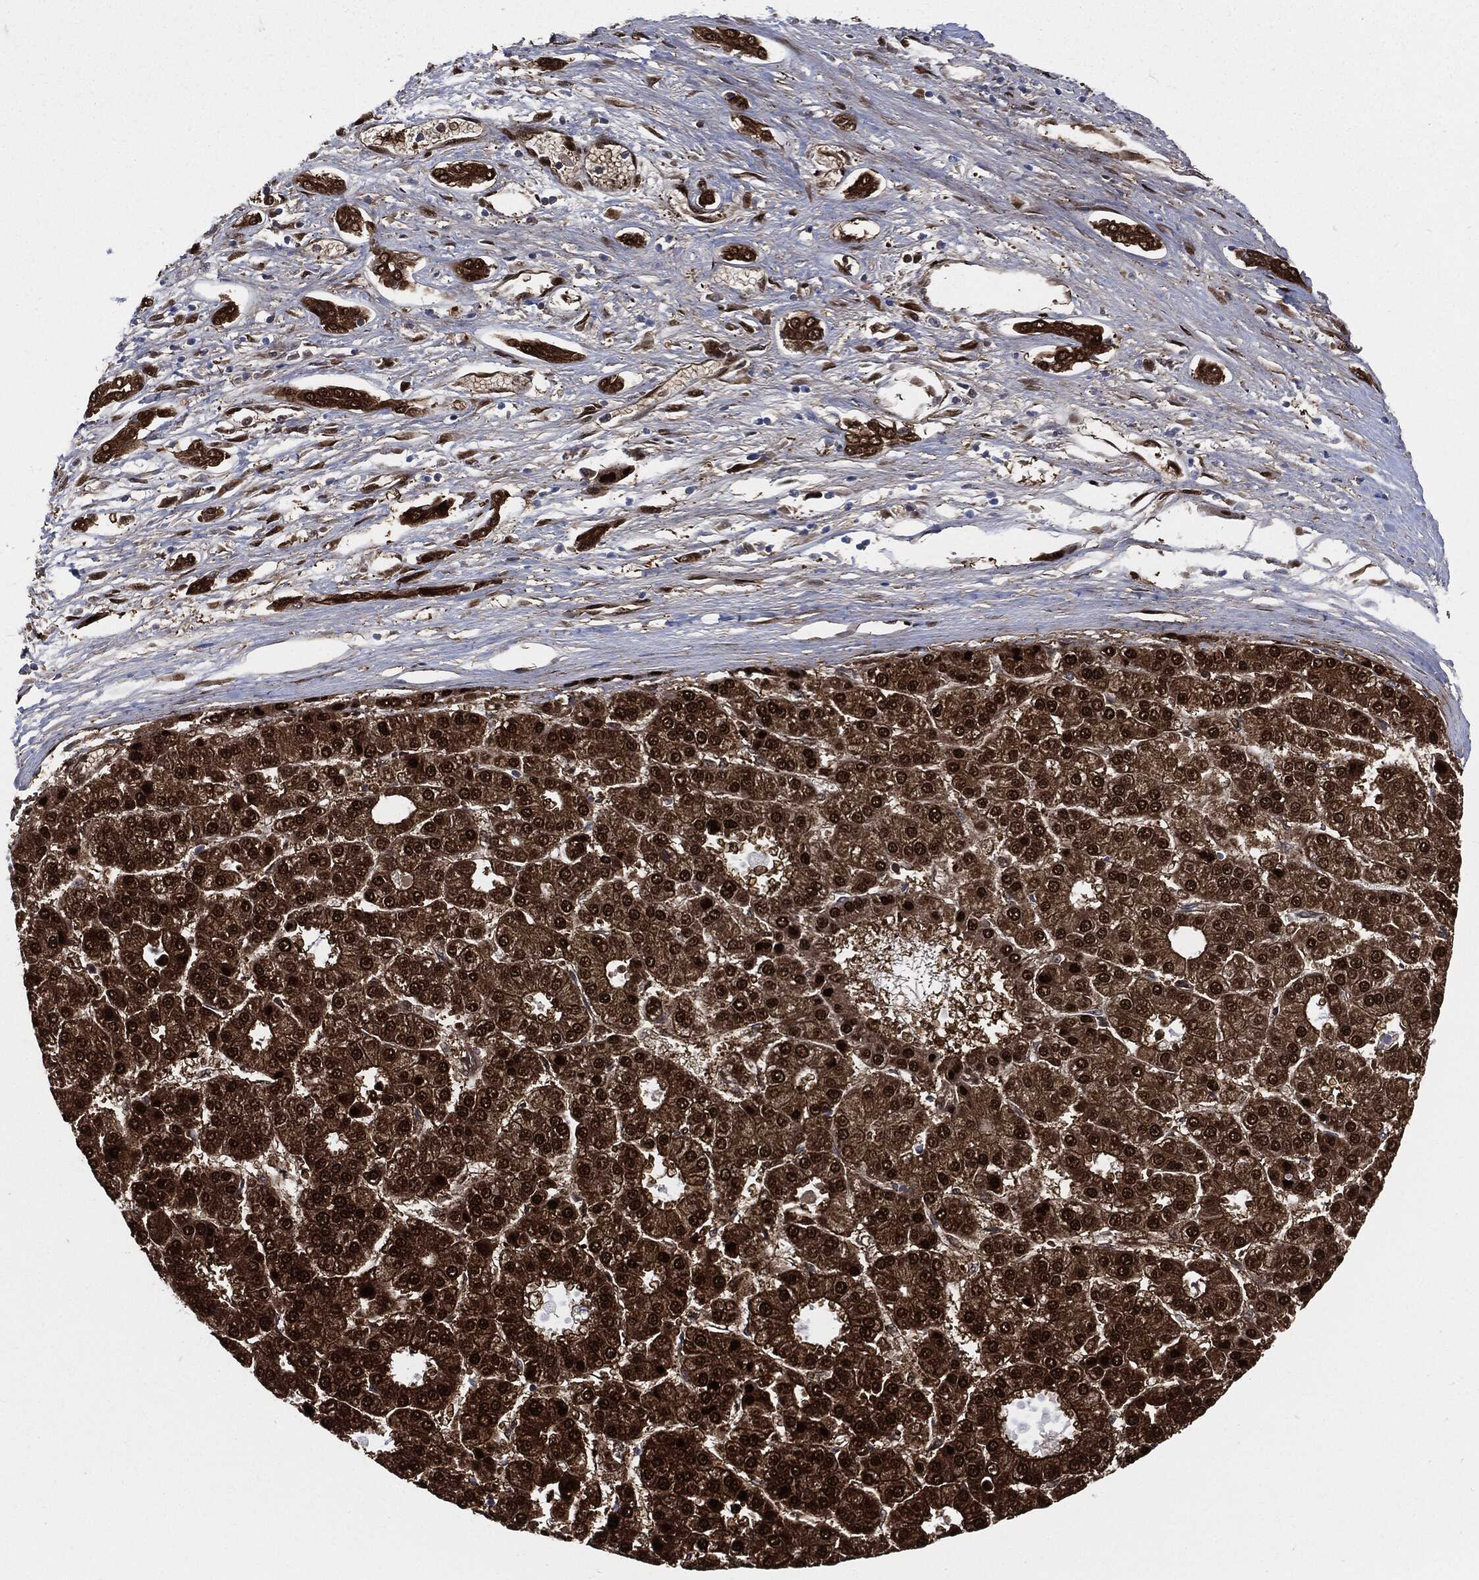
{"staining": {"intensity": "strong", "quantity": "25%-75%", "location": "cytoplasmic/membranous,nuclear"}, "tissue": "liver cancer", "cell_type": "Tumor cells", "image_type": "cancer", "snomed": [{"axis": "morphology", "description": "Carcinoma, Hepatocellular, NOS"}, {"axis": "topography", "description": "Liver"}], "caption": "Immunohistochemistry of liver cancer reveals high levels of strong cytoplasmic/membranous and nuclear staining in approximately 25%-75% of tumor cells. The protein is shown in brown color, while the nuclei are stained blue.", "gene": "DCTN1", "patient": {"sex": "male", "age": 70}}